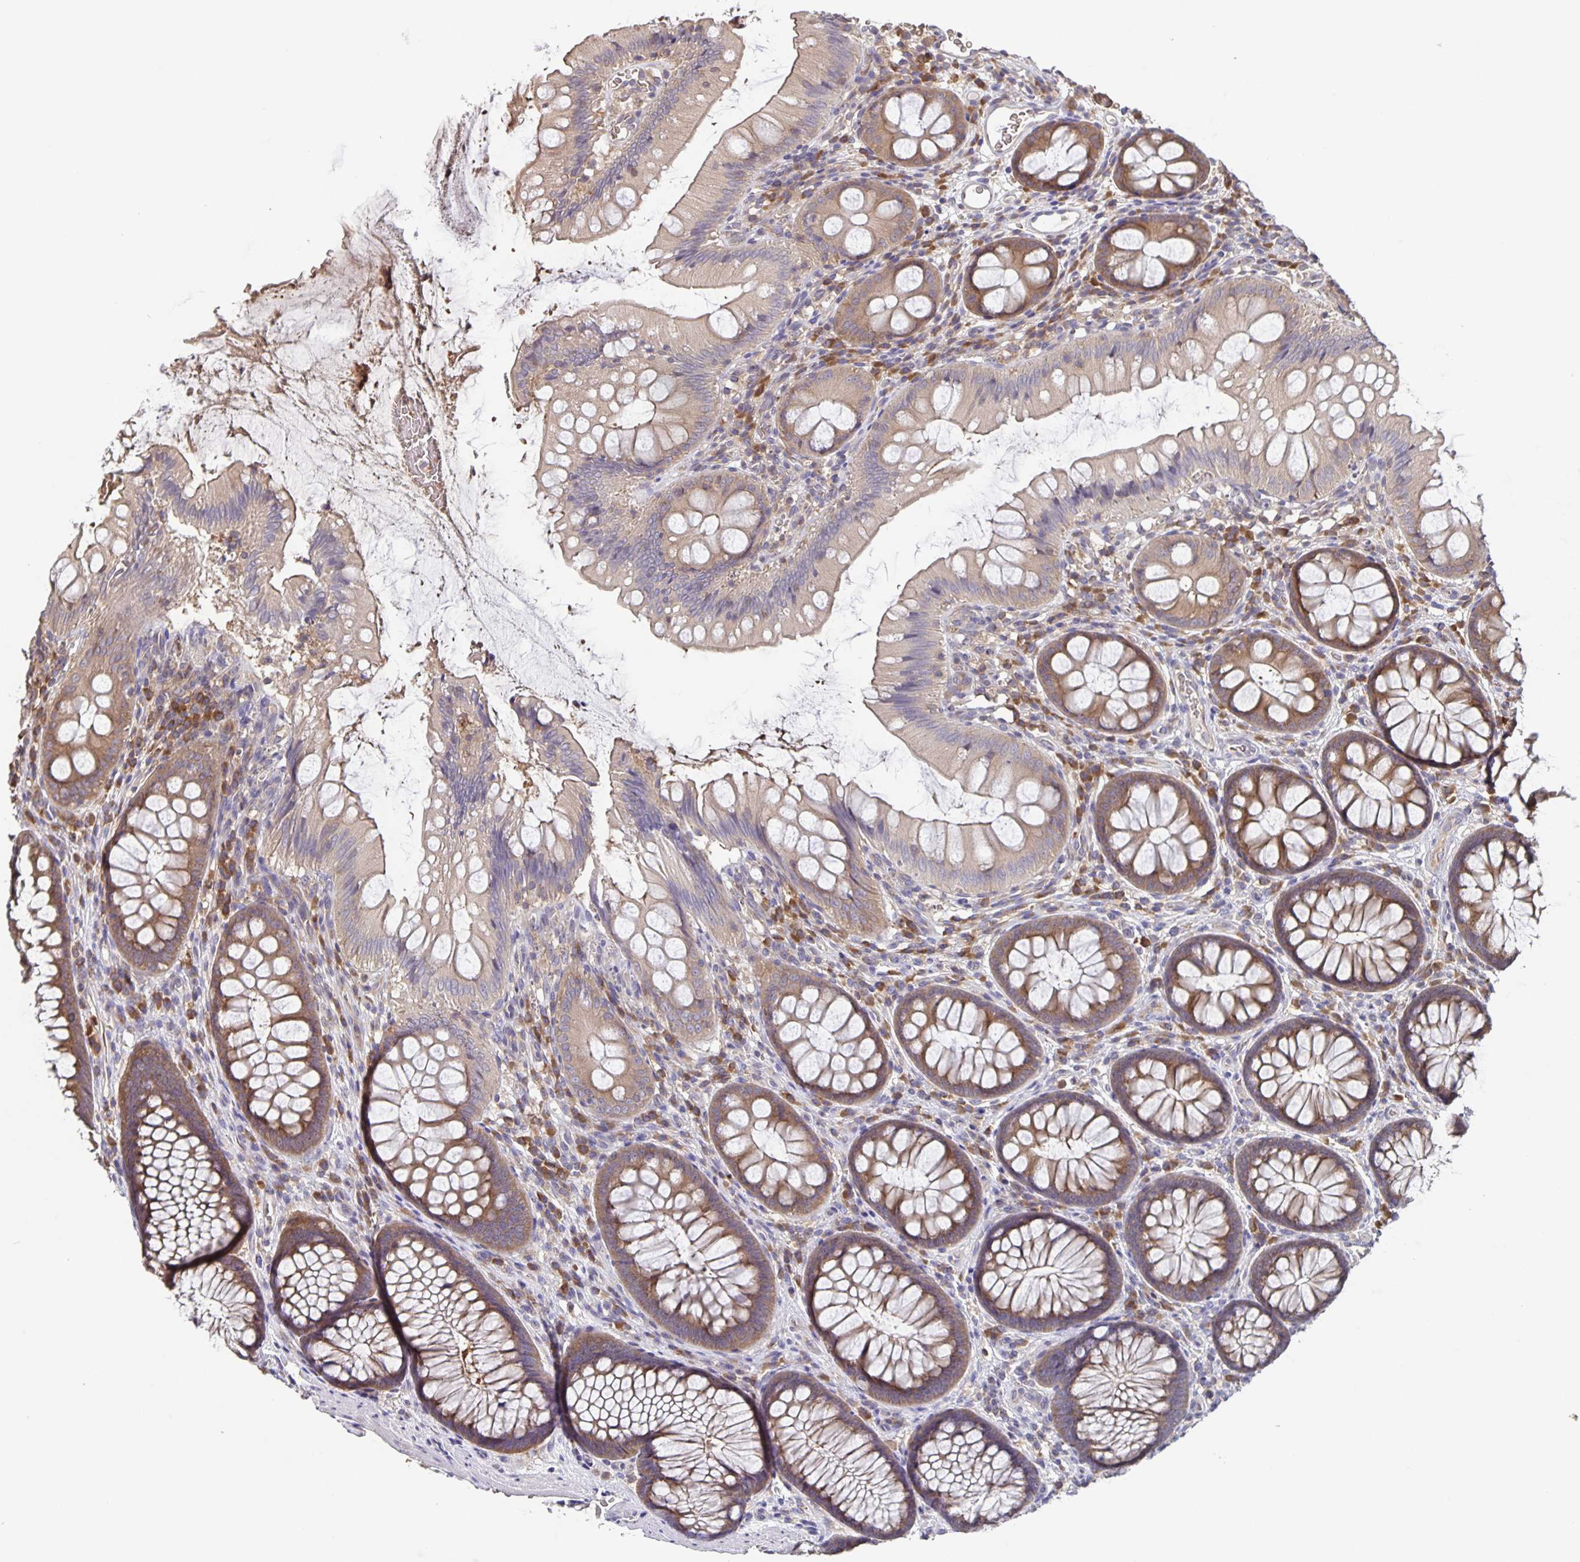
{"staining": {"intensity": "weak", "quantity": "25%-75%", "location": "cytoplasmic/membranous"}, "tissue": "colon", "cell_type": "Endothelial cells", "image_type": "normal", "snomed": [{"axis": "morphology", "description": "Normal tissue, NOS"}, {"axis": "morphology", "description": "Adenoma, NOS"}, {"axis": "topography", "description": "Soft tissue"}, {"axis": "topography", "description": "Colon"}], "caption": "Benign colon shows weak cytoplasmic/membranous positivity in about 25%-75% of endothelial cells, visualized by immunohistochemistry.", "gene": "FEM1C", "patient": {"sex": "male", "age": 47}}